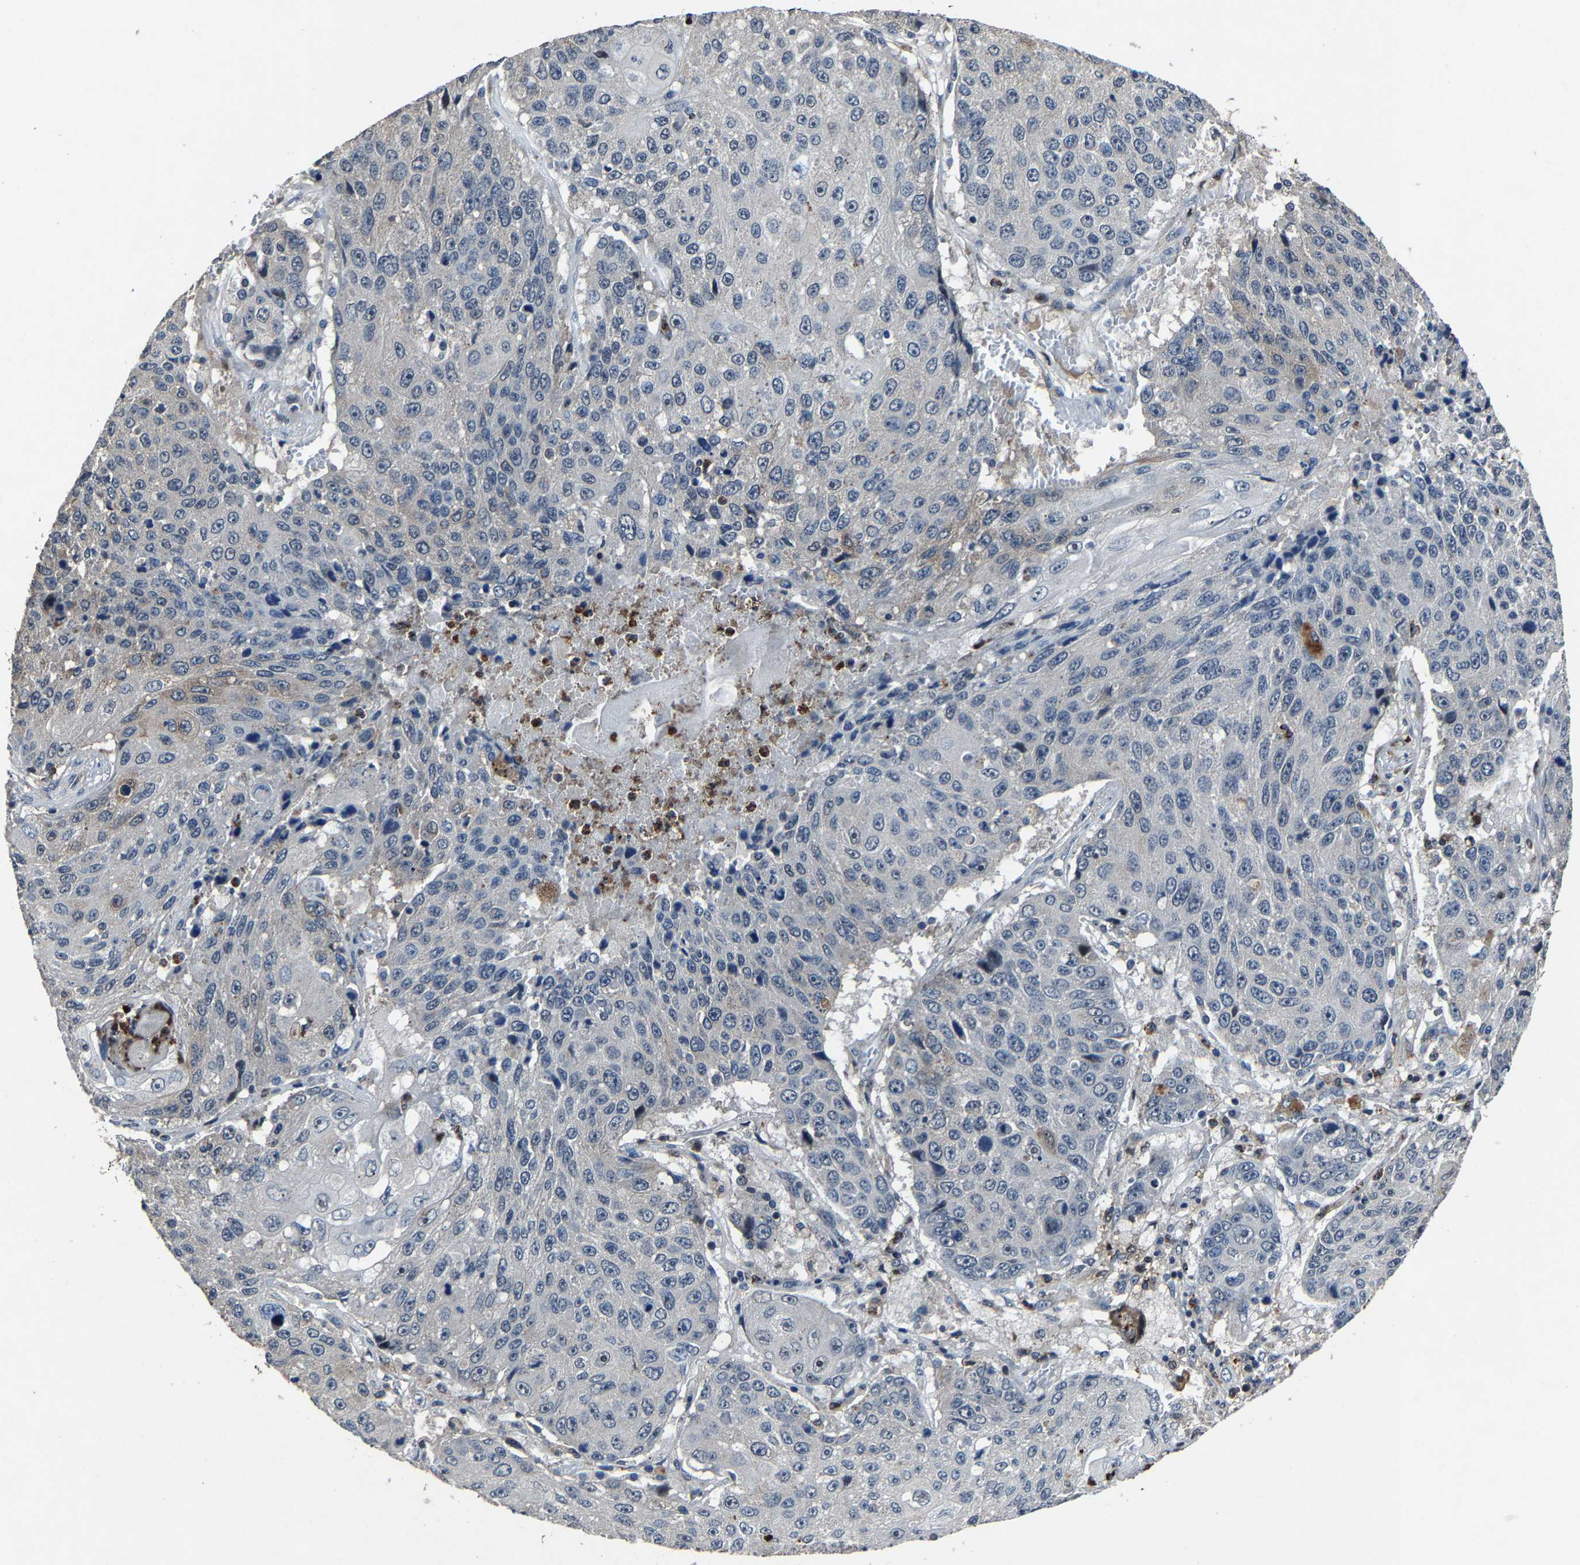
{"staining": {"intensity": "negative", "quantity": "none", "location": "none"}, "tissue": "lung cancer", "cell_type": "Tumor cells", "image_type": "cancer", "snomed": [{"axis": "morphology", "description": "Squamous cell carcinoma, NOS"}, {"axis": "topography", "description": "Lung"}], "caption": "Protein analysis of lung squamous cell carcinoma demonstrates no significant positivity in tumor cells. Nuclei are stained in blue.", "gene": "PCNX2", "patient": {"sex": "male", "age": 61}}